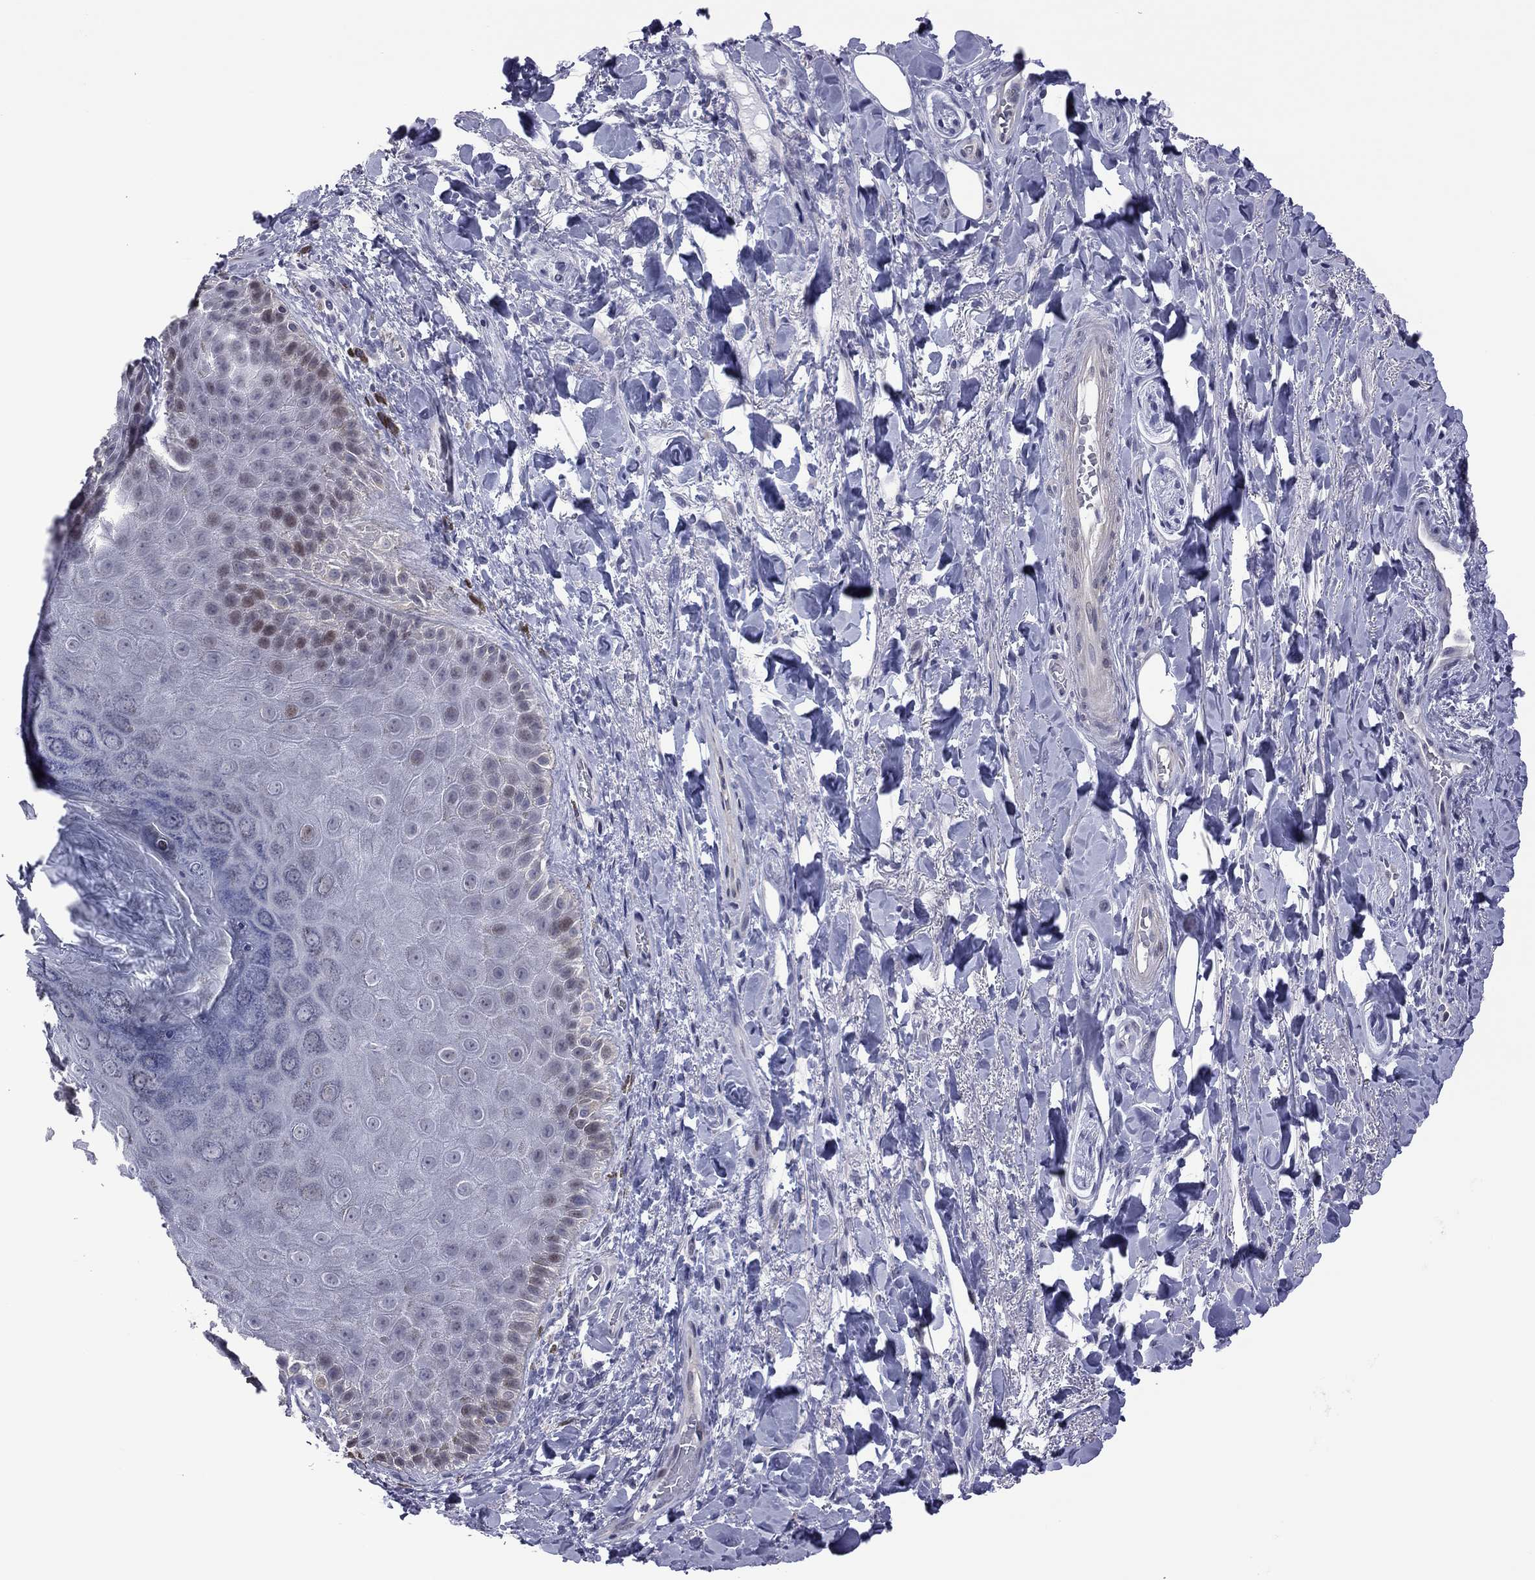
{"staining": {"intensity": "negative", "quantity": "none", "location": "none"}, "tissue": "skin", "cell_type": "Epidermal cells", "image_type": "normal", "snomed": [{"axis": "morphology", "description": "Normal tissue, NOS"}, {"axis": "topography", "description": "Anal"}, {"axis": "topography", "description": "Peripheral nerve tissue"}], "caption": "This is an IHC histopathology image of benign human skin. There is no positivity in epidermal cells.", "gene": "POU5F2", "patient": {"sex": "male", "age": 53}}